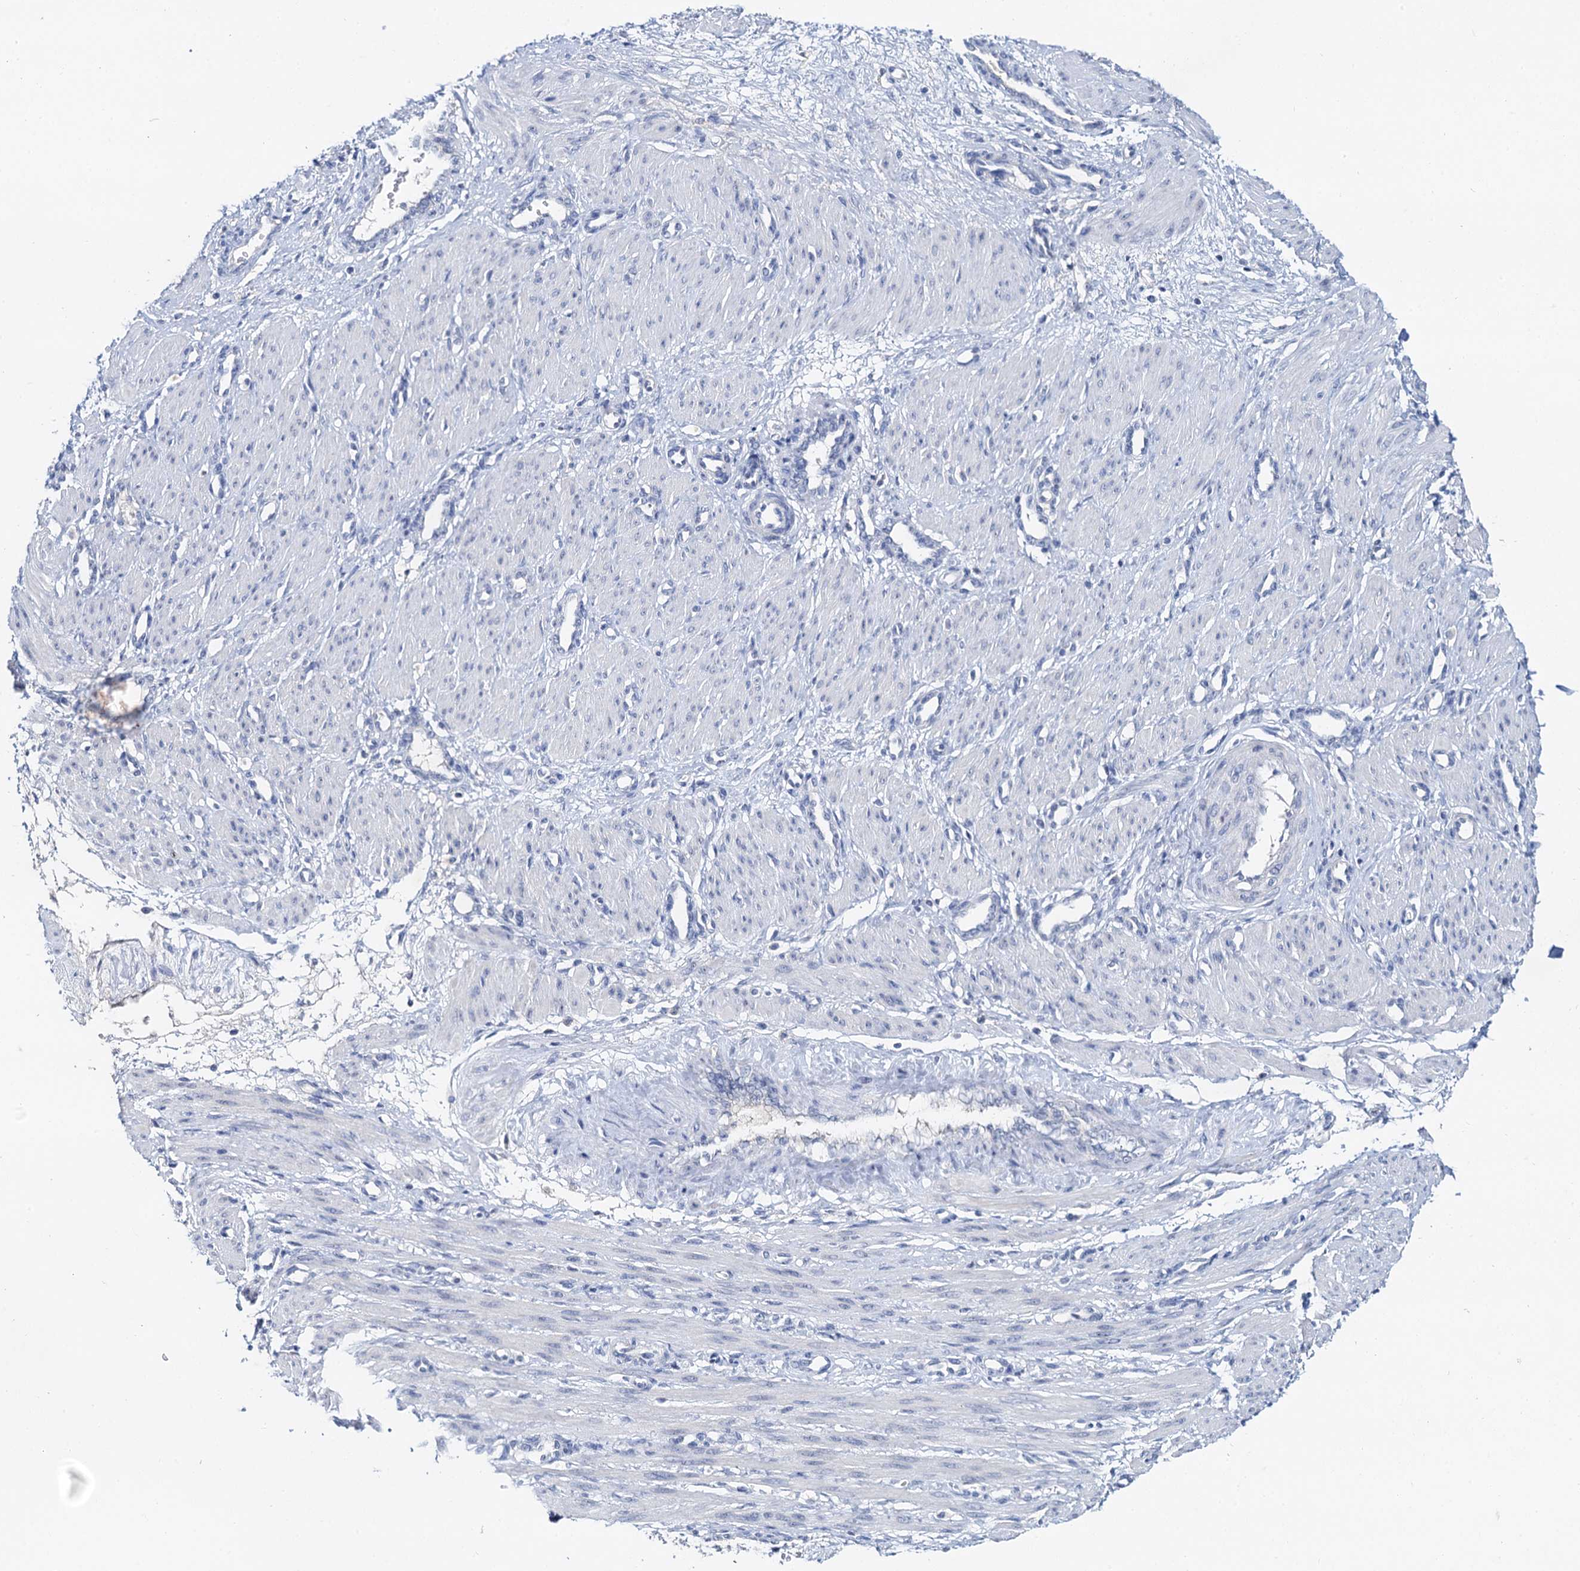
{"staining": {"intensity": "negative", "quantity": "none", "location": "none"}, "tissue": "smooth muscle", "cell_type": "Smooth muscle cells", "image_type": "normal", "snomed": [{"axis": "morphology", "description": "Normal tissue, NOS"}, {"axis": "topography", "description": "Endometrium"}], "caption": "Immunohistochemical staining of unremarkable human smooth muscle reveals no significant staining in smooth muscle cells. The staining is performed using DAB (3,3'-diaminobenzidine) brown chromogen with nuclei counter-stained in using hematoxylin.", "gene": "NOP2", "patient": {"sex": "female", "age": 33}}